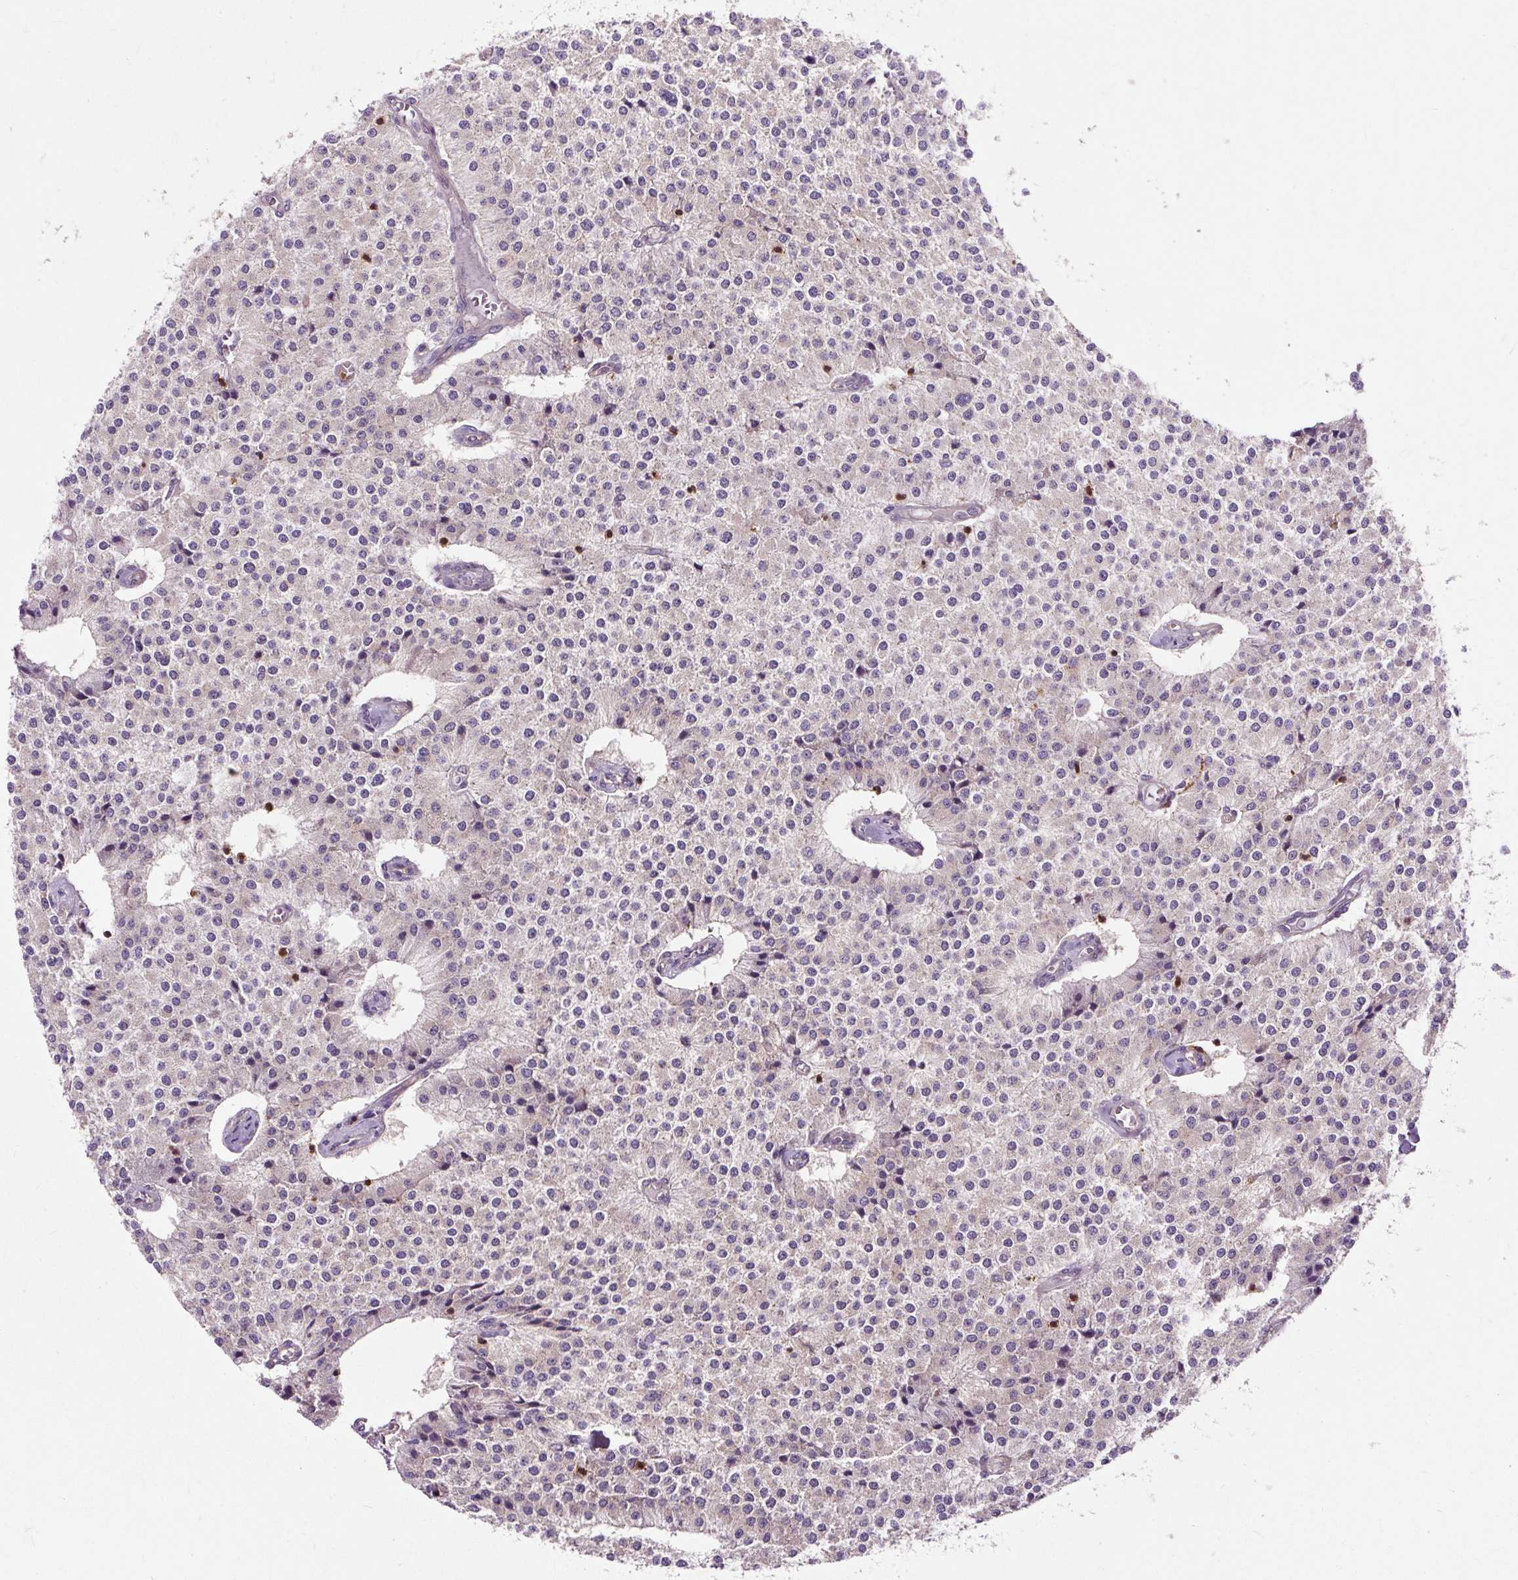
{"staining": {"intensity": "weak", "quantity": "<25%", "location": "cytoplasmic/membranous"}, "tissue": "carcinoid", "cell_type": "Tumor cells", "image_type": "cancer", "snomed": [{"axis": "morphology", "description": "Carcinoid, malignant, NOS"}, {"axis": "topography", "description": "Colon"}], "caption": "The immunohistochemistry photomicrograph has no significant expression in tumor cells of carcinoid tissue. (IHC, brightfield microscopy, high magnification).", "gene": "CISD3", "patient": {"sex": "female", "age": 52}}